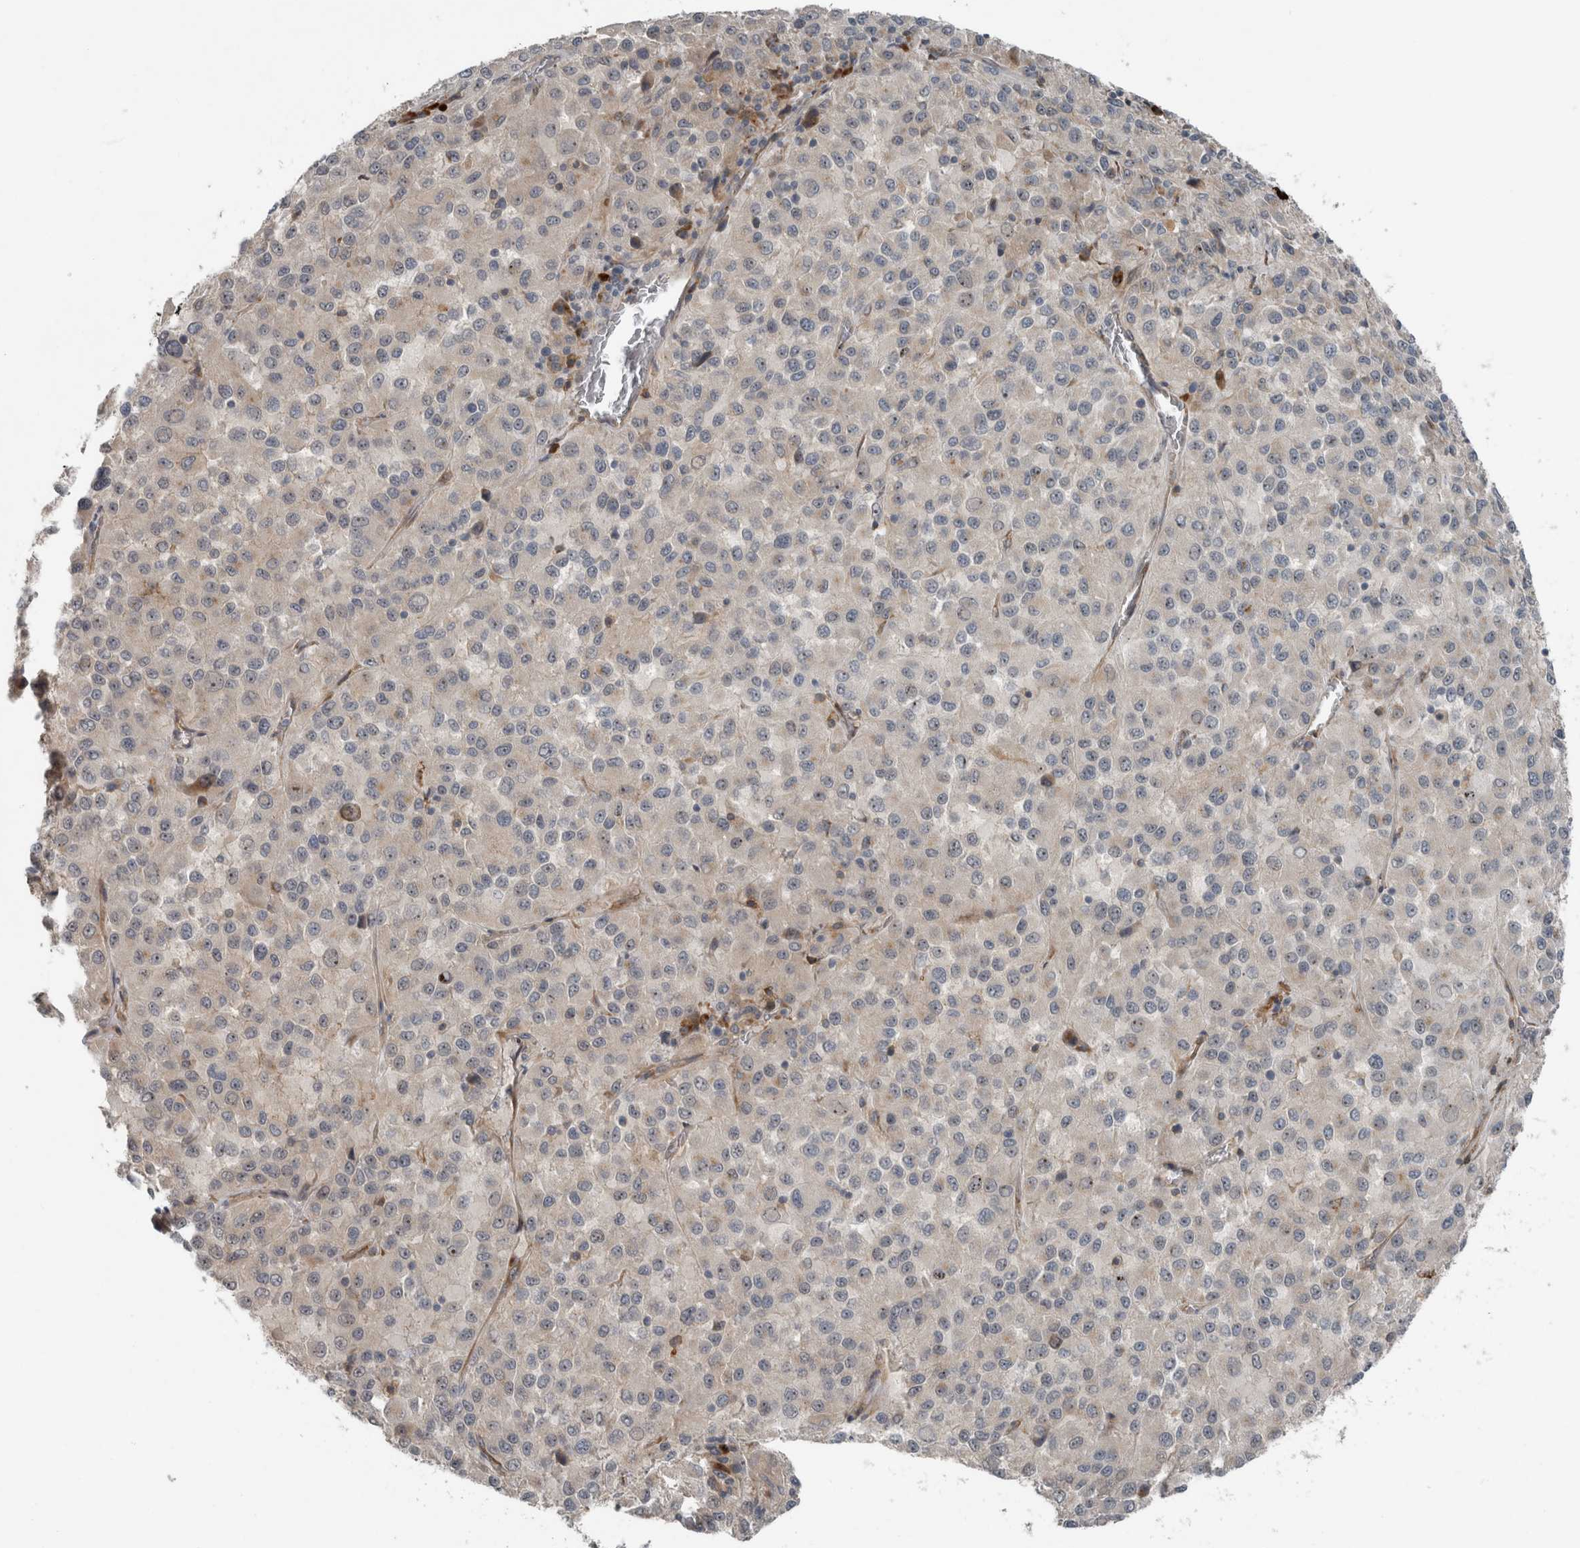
{"staining": {"intensity": "negative", "quantity": "none", "location": "none"}, "tissue": "melanoma", "cell_type": "Tumor cells", "image_type": "cancer", "snomed": [{"axis": "morphology", "description": "Malignant melanoma, Metastatic site"}, {"axis": "topography", "description": "Lung"}], "caption": "Tumor cells are negative for protein expression in human melanoma. (Brightfield microscopy of DAB (3,3'-diaminobenzidine) immunohistochemistry (IHC) at high magnification).", "gene": "USP25", "patient": {"sex": "male", "age": 64}}